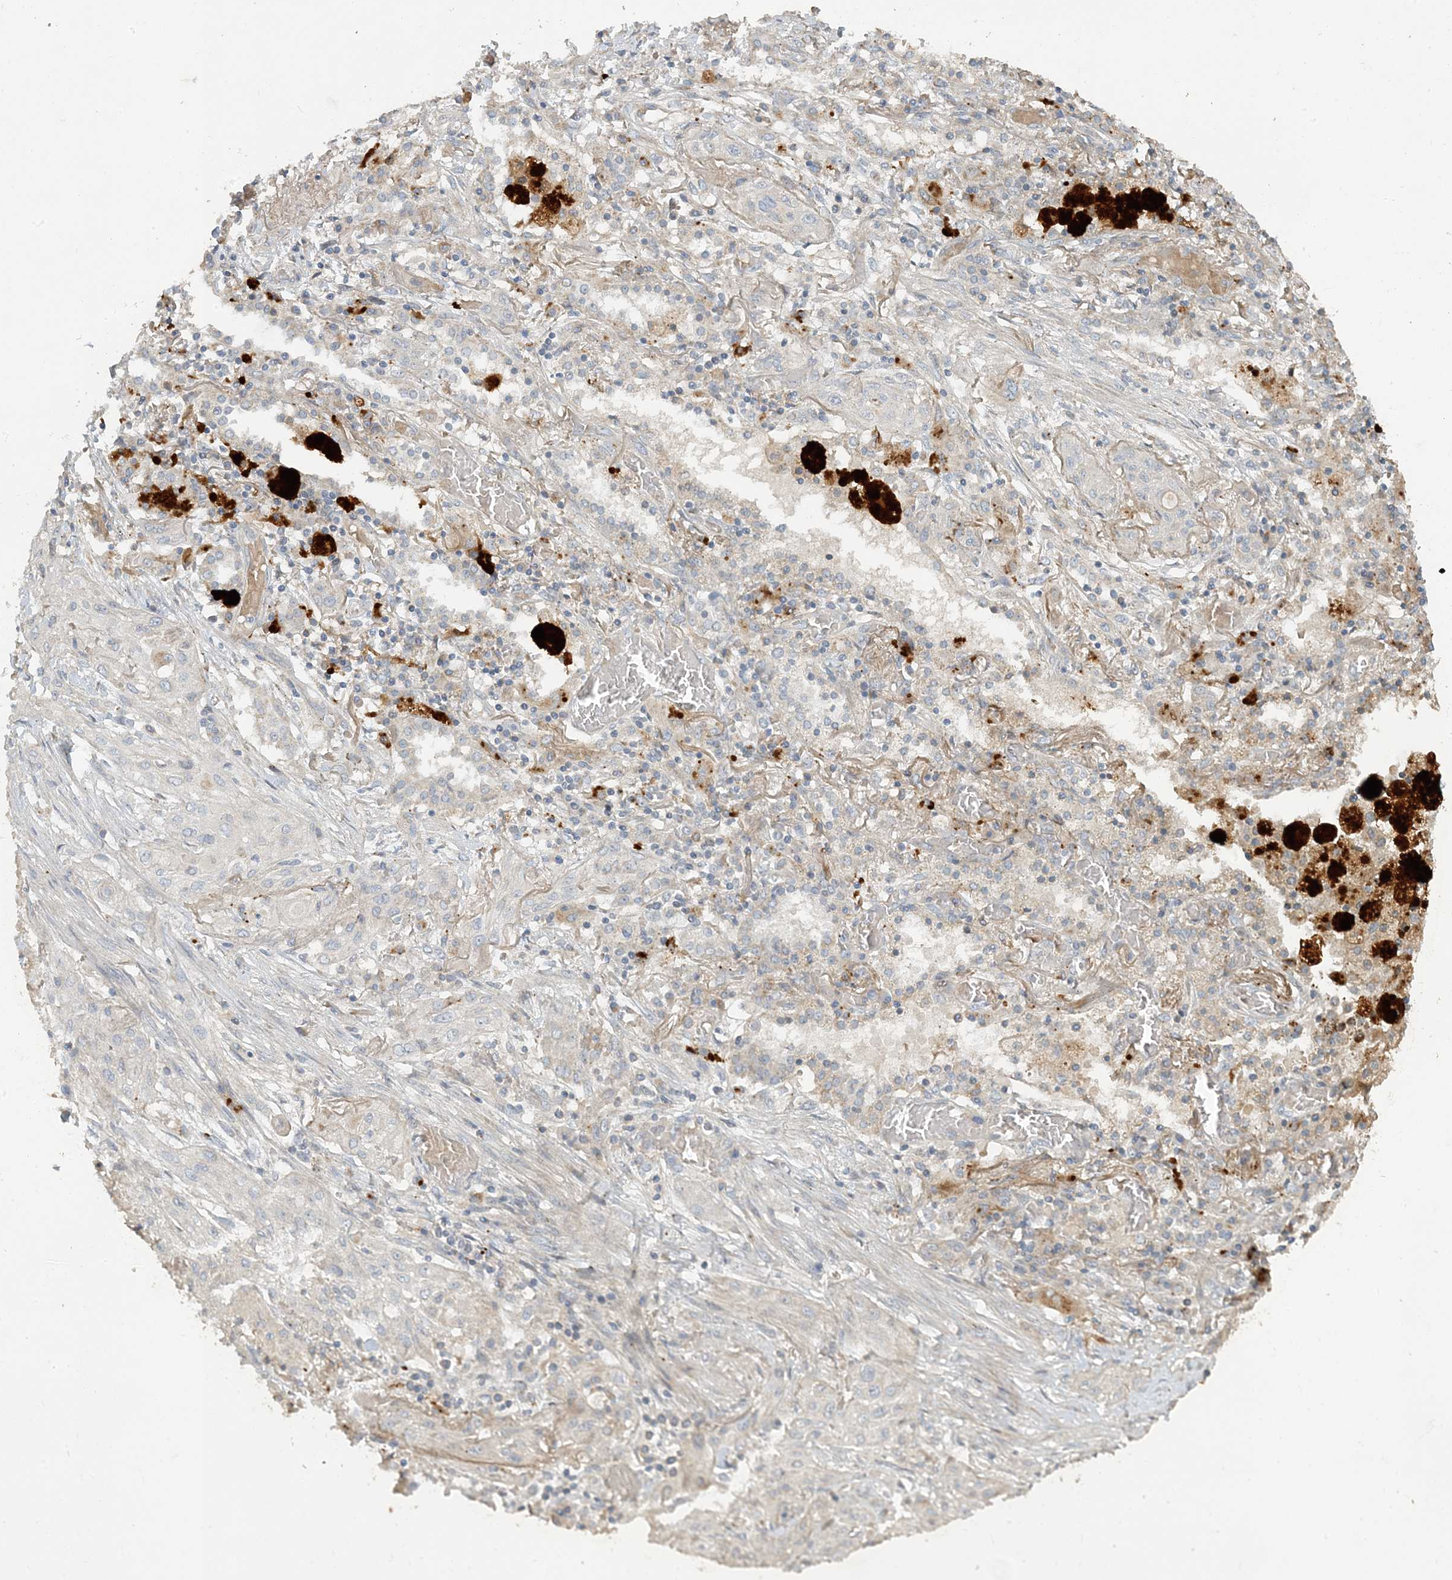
{"staining": {"intensity": "negative", "quantity": "none", "location": "none"}, "tissue": "lung cancer", "cell_type": "Tumor cells", "image_type": "cancer", "snomed": [{"axis": "morphology", "description": "Squamous cell carcinoma, NOS"}, {"axis": "topography", "description": "Lung"}], "caption": "DAB (3,3'-diaminobenzidine) immunohistochemical staining of squamous cell carcinoma (lung) demonstrates no significant staining in tumor cells.", "gene": "LTN1", "patient": {"sex": "female", "age": 47}}